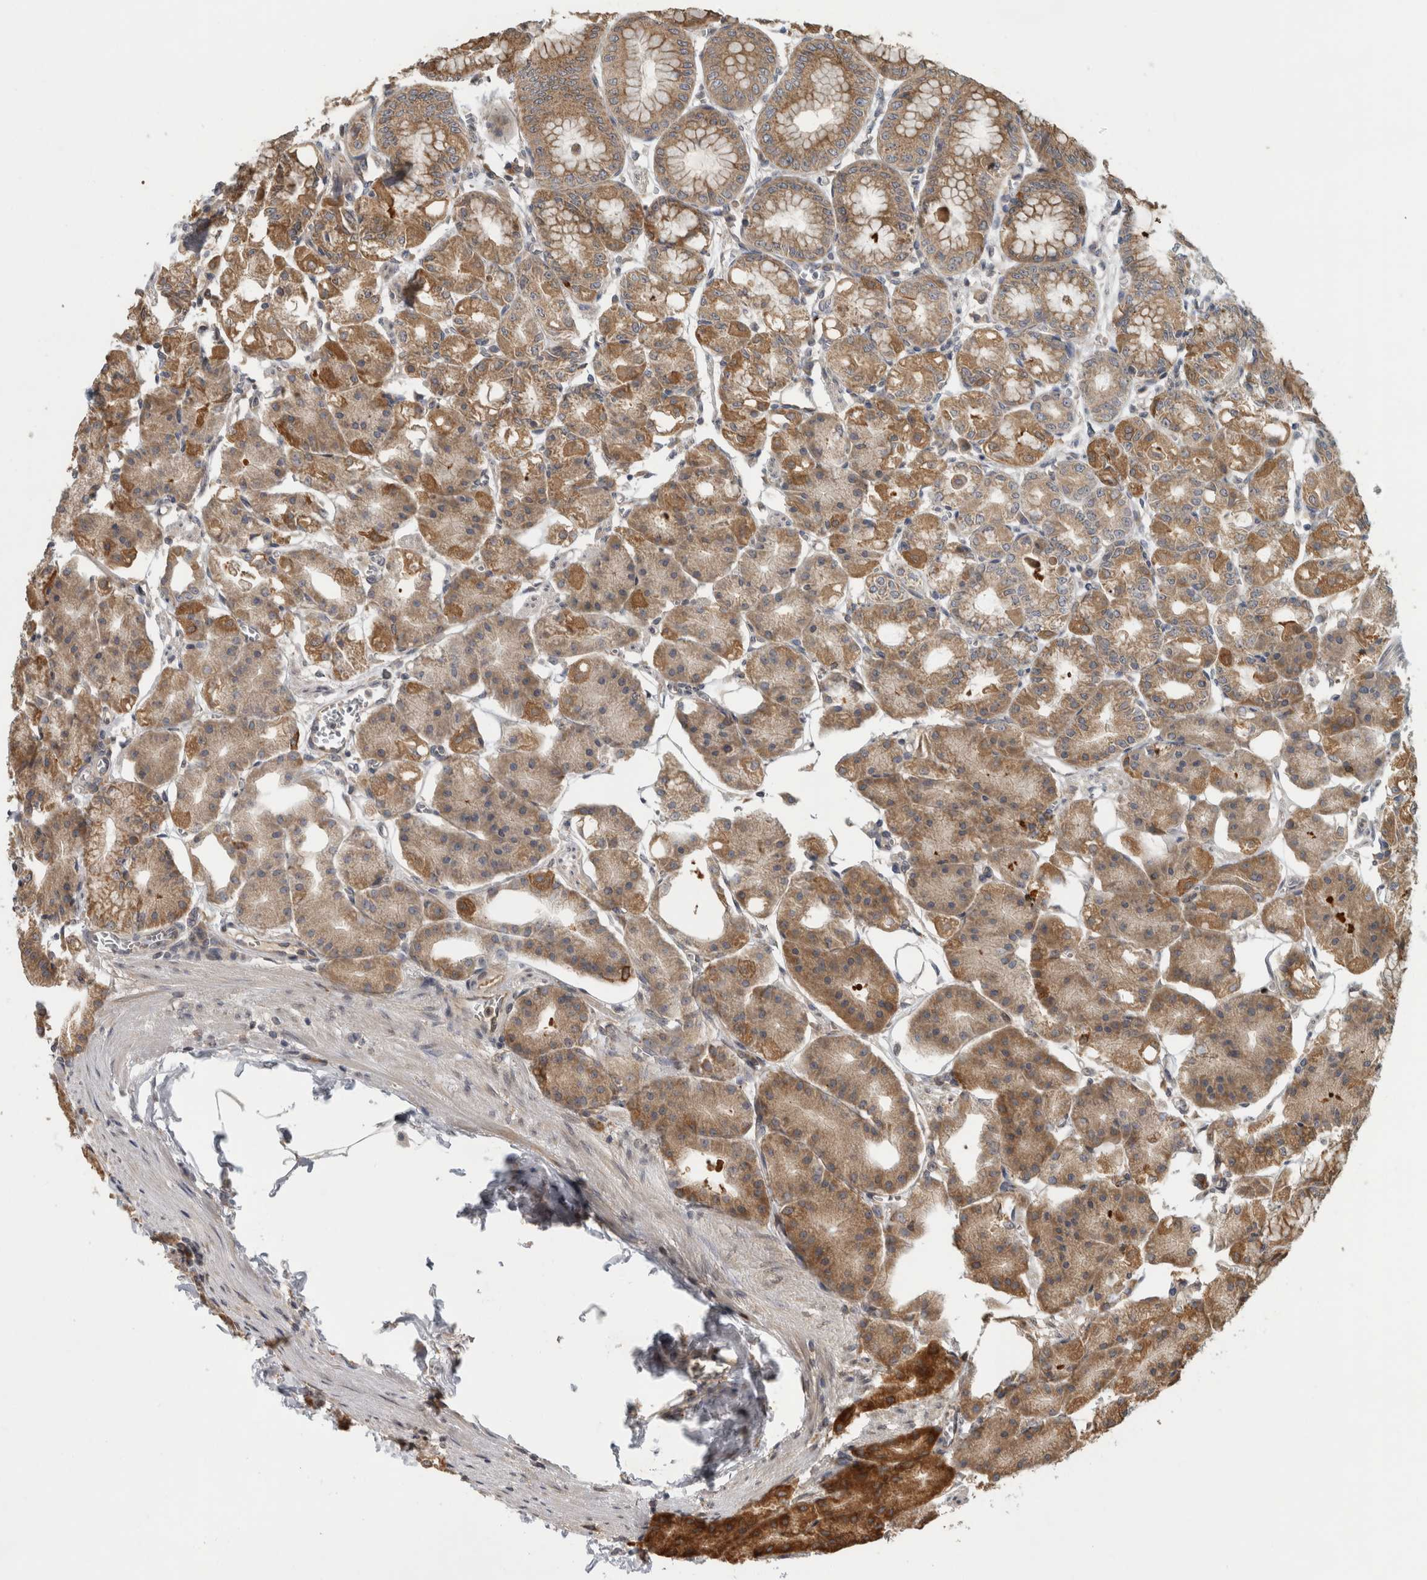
{"staining": {"intensity": "moderate", "quantity": ">75%", "location": "cytoplasmic/membranous"}, "tissue": "stomach", "cell_type": "Glandular cells", "image_type": "normal", "snomed": [{"axis": "morphology", "description": "Normal tissue, NOS"}, {"axis": "topography", "description": "Stomach, lower"}], "caption": "Glandular cells display moderate cytoplasmic/membranous positivity in about >75% of cells in benign stomach. The staining is performed using DAB (3,3'-diaminobenzidine) brown chromogen to label protein expression. The nuclei are counter-stained blue using hematoxylin.", "gene": "PARP6", "patient": {"sex": "male", "age": 71}}